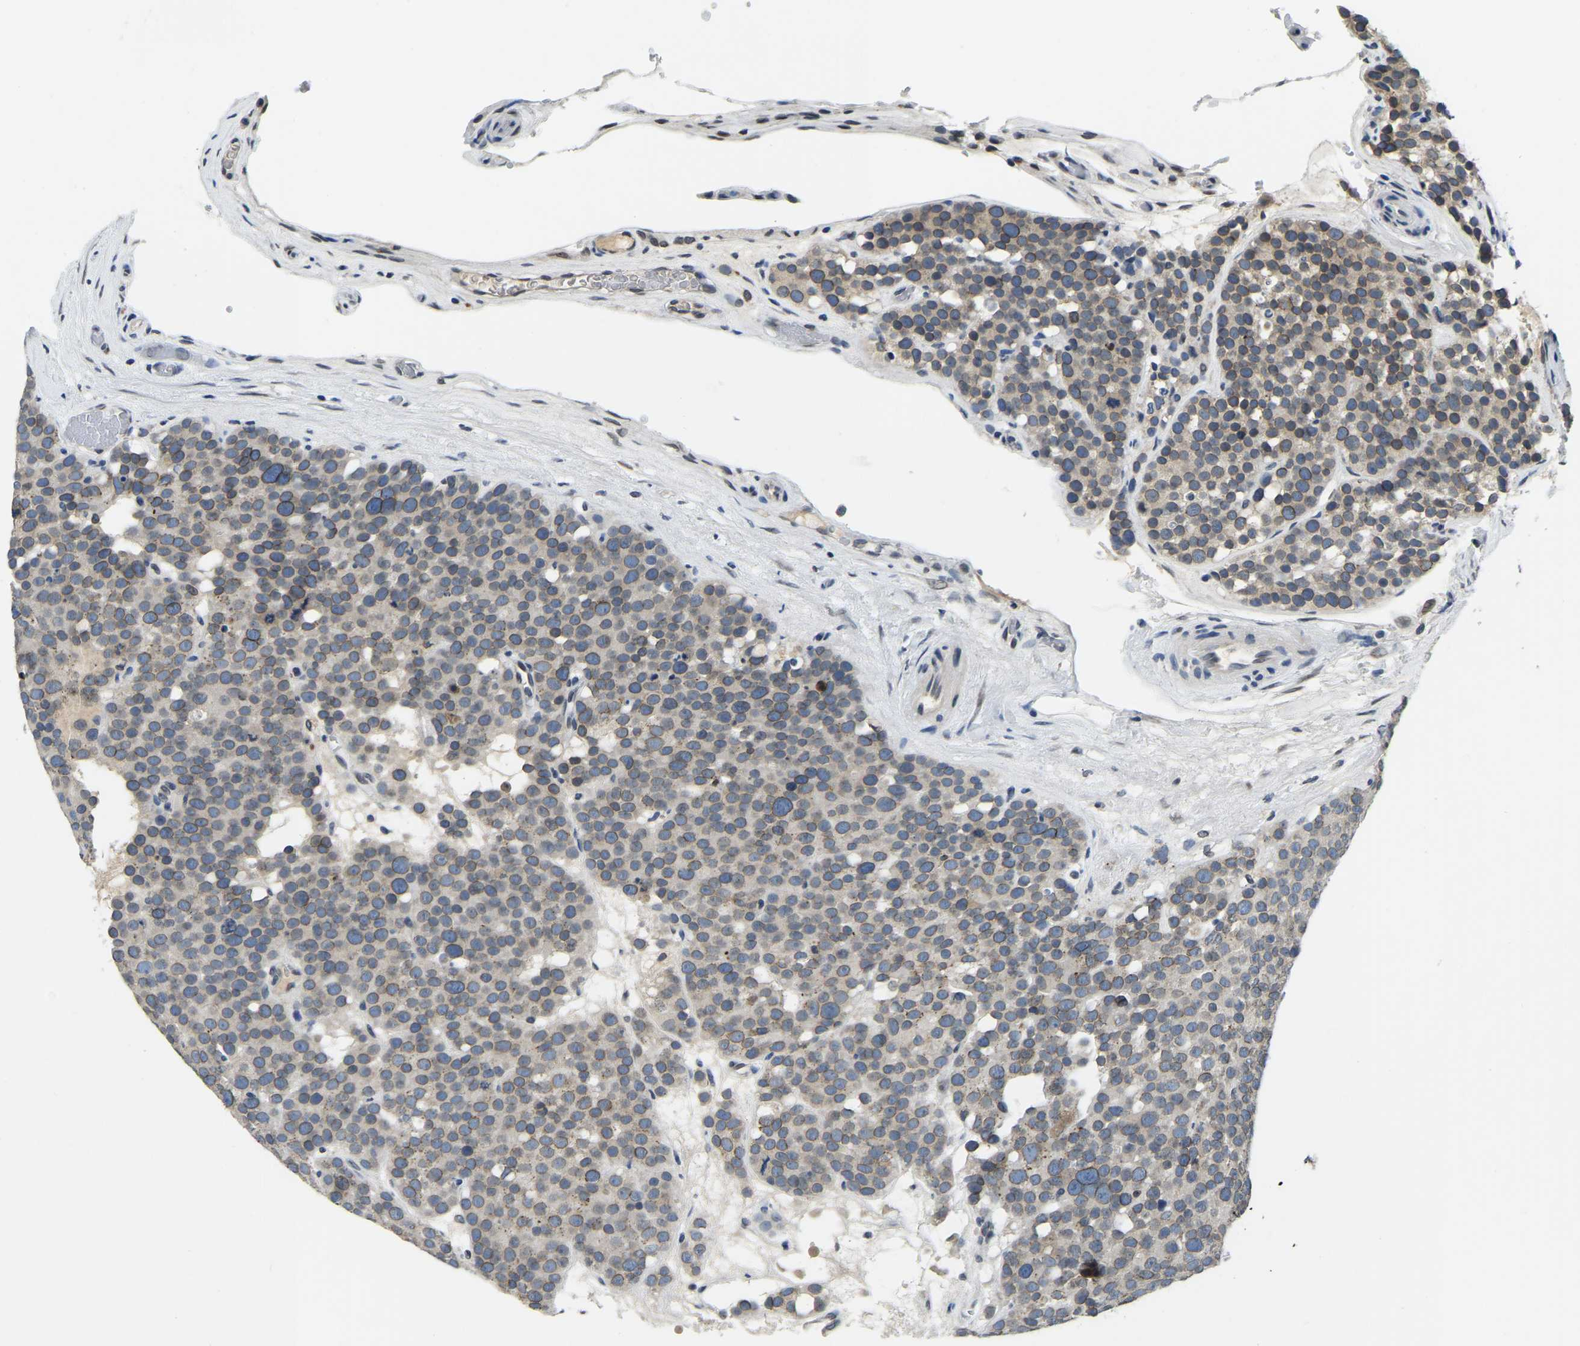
{"staining": {"intensity": "weak", "quantity": ">75%", "location": "cytoplasmic/membranous,nuclear"}, "tissue": "testis cancer", "cell_type": "Tumor cells", "image_type": "cancer", "snomed": [{"axis": "morphology", "description": "Seminoma, NOS"}, {"axis": "topography", "description": "Testis"}], "caption": "Protein expression analysis of testis seminoma displays weak cytoplasmic/membranous and nuclear positivity in approximately >75% of tumor cells.", "gene": "RANBP2", "patient": {"sex": "male", "age": 71}}